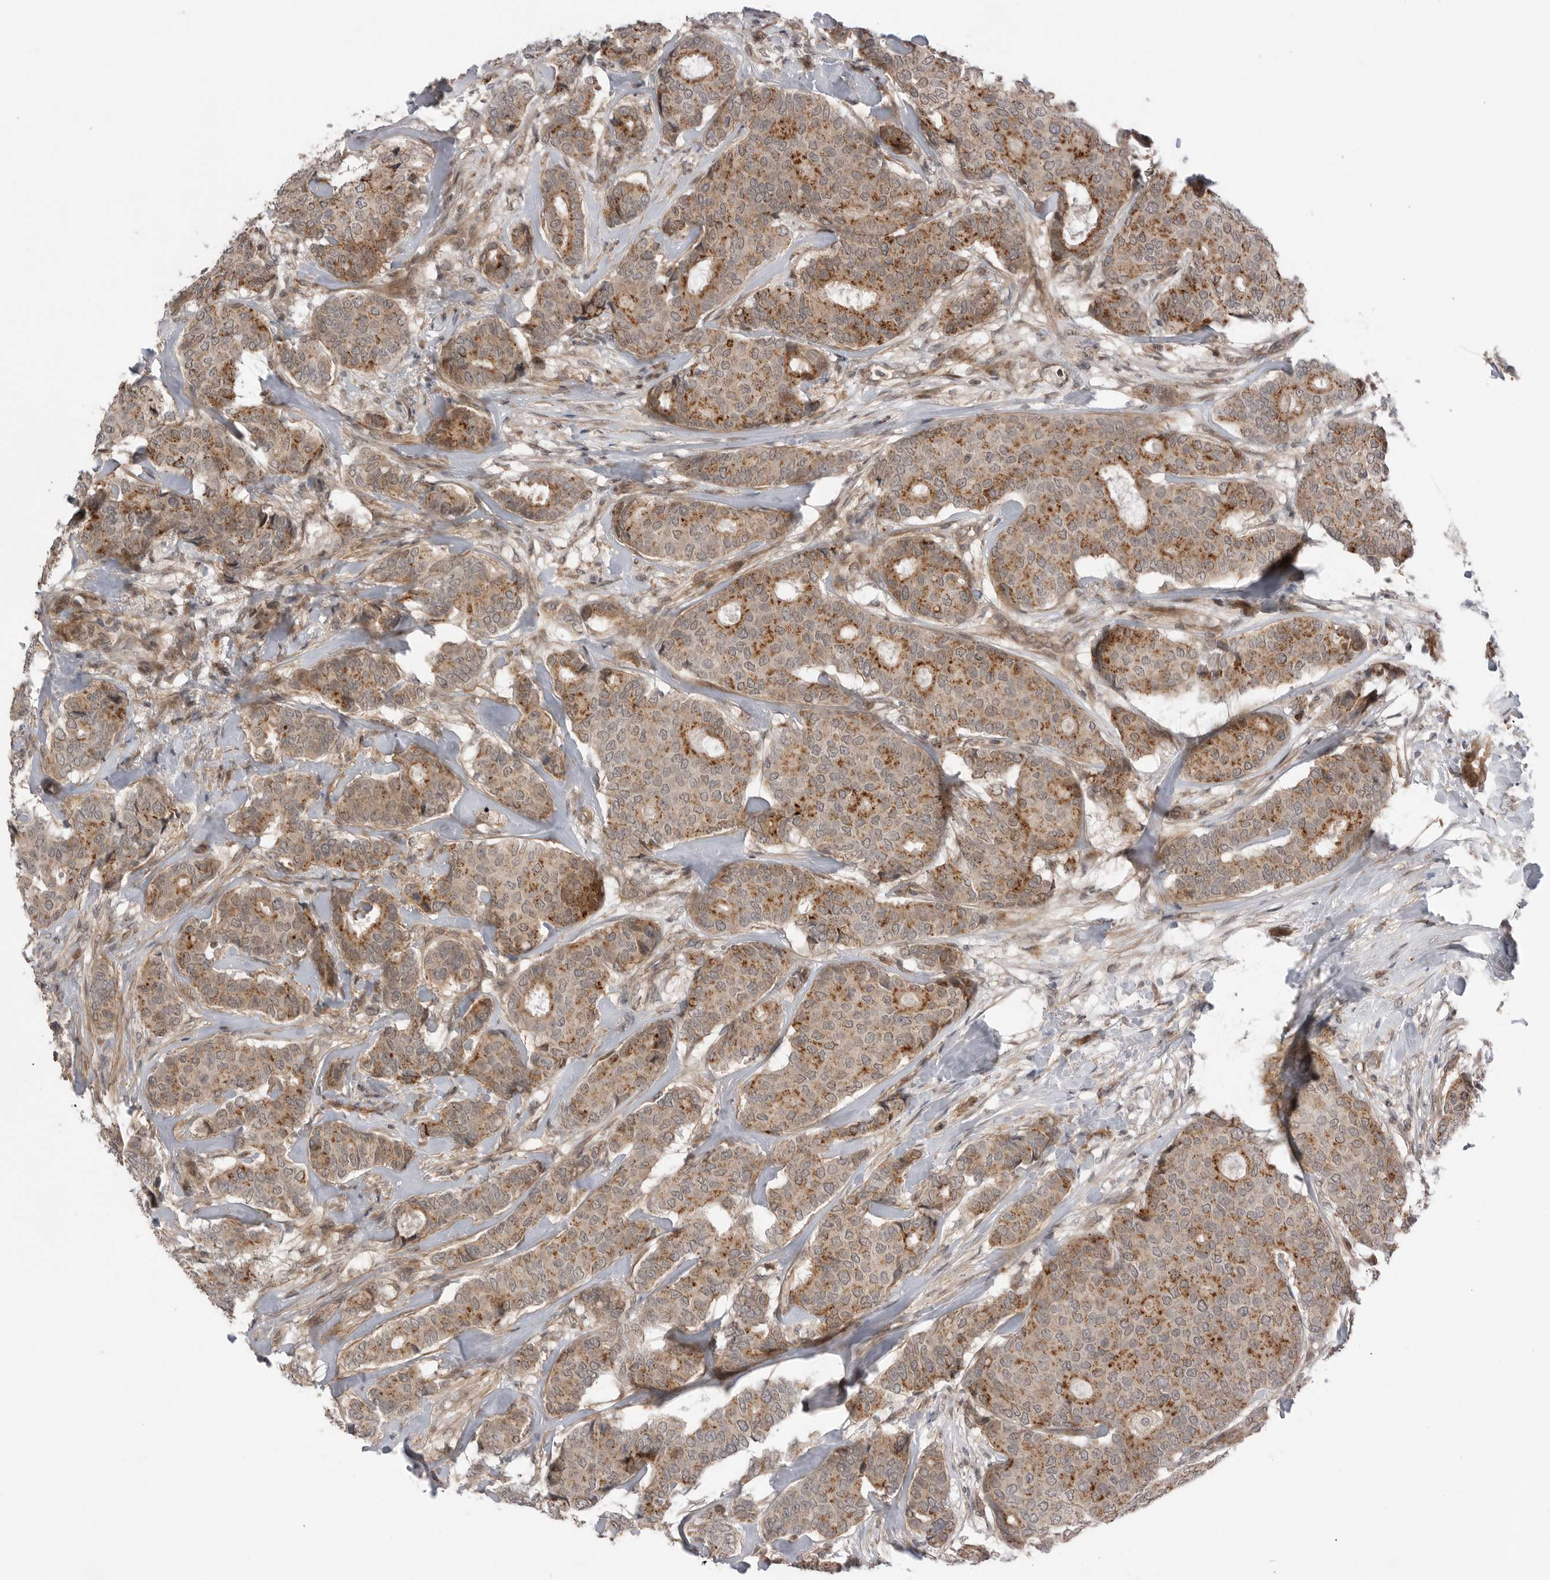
{"staining": {"intensity": "moderate", "quantity": ">75%", "location": "cytoplasmic/membranous"}, "tissue": "breast cancer", "cell_type": "Tumor cells", "image_type": "cancer", "snomed": [{"axis": "morphology", "description": "Duct carcinoma"}, {"axis": "topography", "description": "Breast"}], "caption": "Immunohistochemical staining of breast cancer reveals medium levels of moderate cytoplasmic/membranous protein positivity in about >75% of tumor cells. (DAB (3,3'-diaminobenzidine) = brown stain, brightfield microscopy at high magnification).", "gene": "PEAK1", "patient": {"sex": "female", "age": 75}}